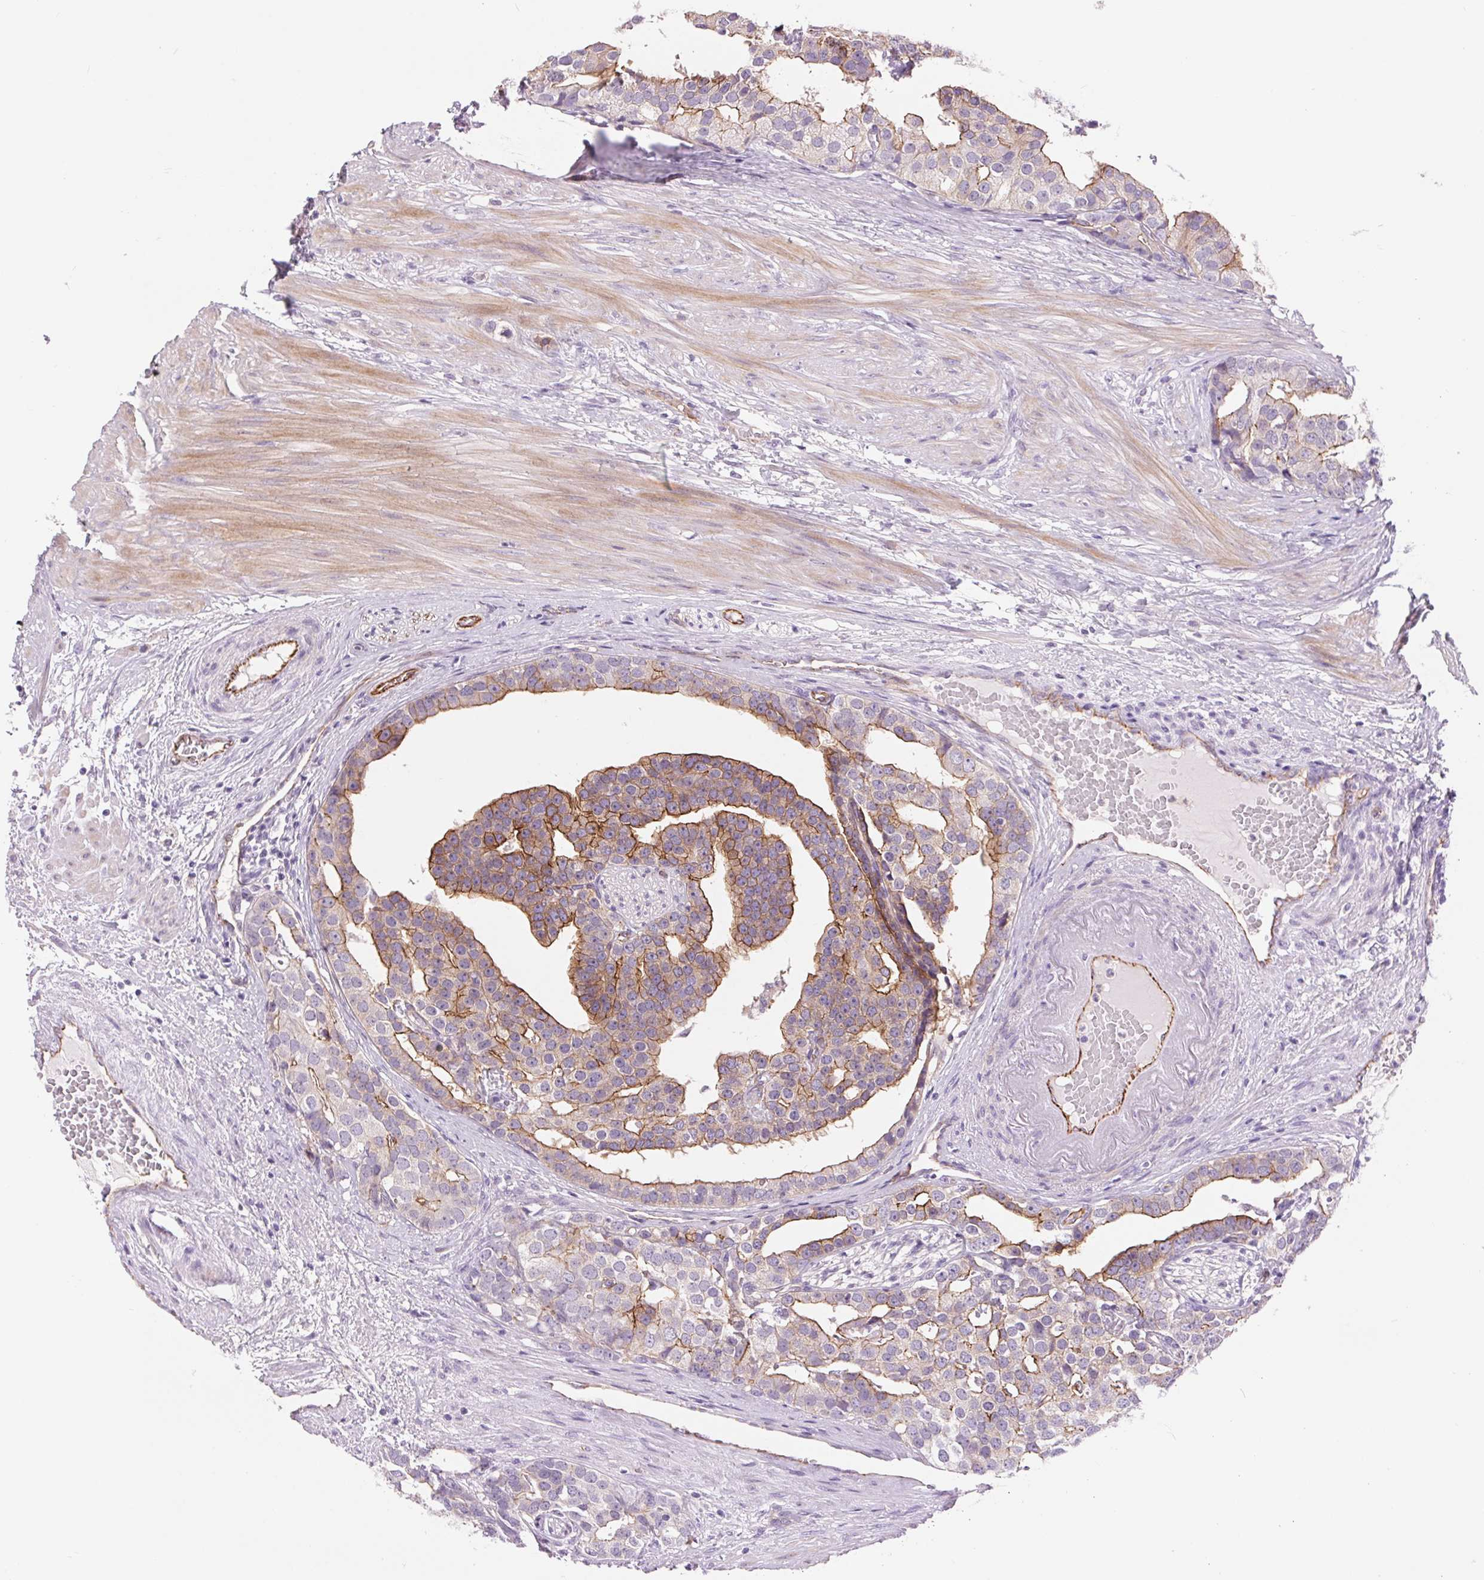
{"staining": {"intensity": "moderate", "quantity": "<25%", "location": "cytoplasmic/membranous"}, "tissue": "prostate cancer", "cell_type": "Tumor cells", "image_type": "cancer", "snomed": [{"axis": "morphology", "description": "Adenocarcinoma, High grade"}, {"axis": "topography", "description": "Prostate"}], "caption": "A photomicrograph of human prostate cancer stained for a protein shows moderate cytoplasmic/membranous brown staining in tumor cells.", "gene": "DIXDC1", "patient": {"sex": "male", "age": 71}}